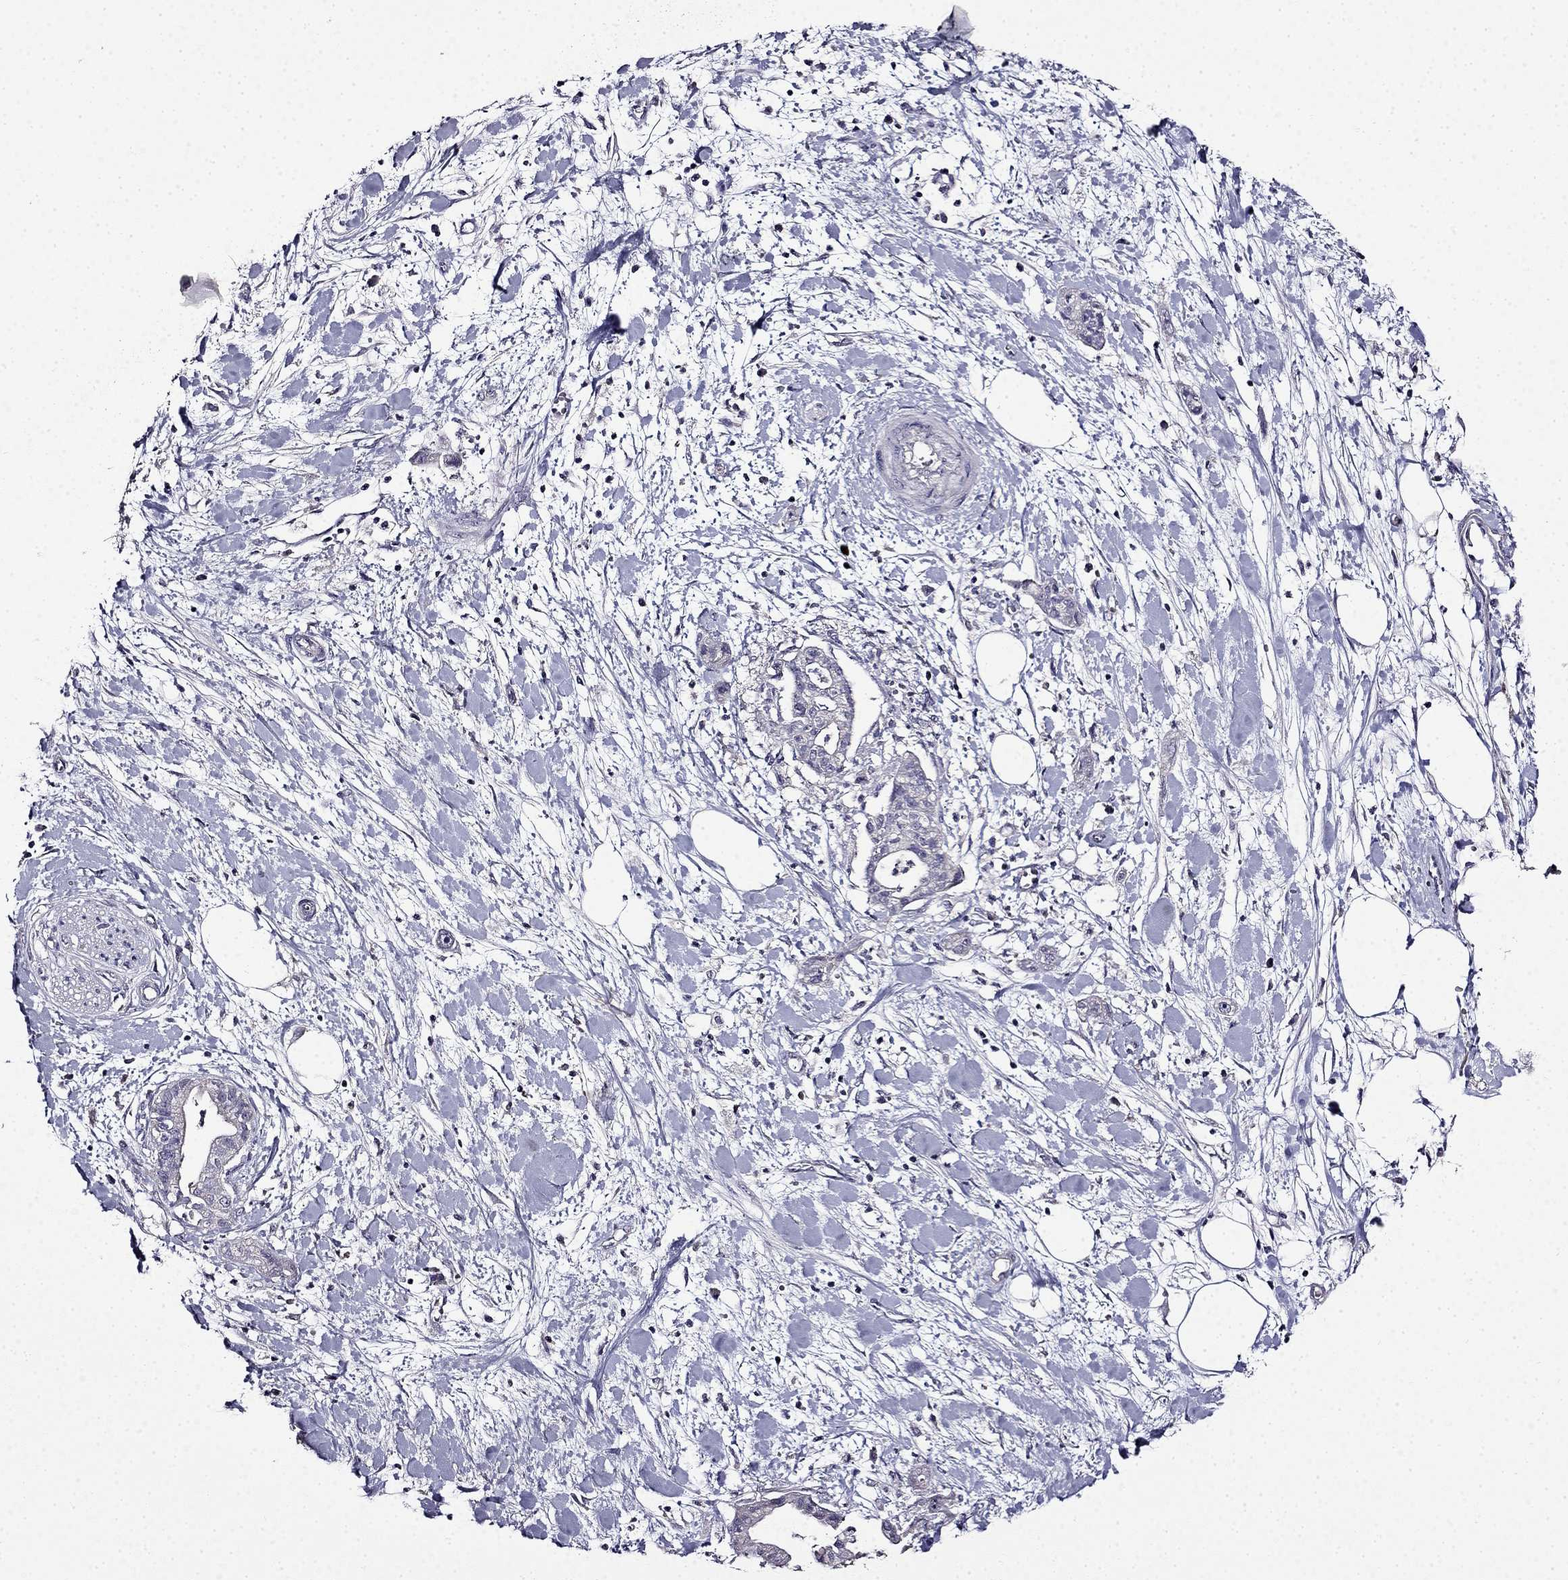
{"staining": {"intensity": "negative", "quantity": "none", "location": "none"}, "tissue": "pancreatic cancer", "cell_type": "Tumor cells", "image_type": "cancer", "snomed": [{"axis": "morphology", "description": "Normal tissue, NOS"}, {"axis": "morphology", "description": "Adenocarcinoma, NOS"}, {"axis": "topography", "description": "Lymph node"}, {"axis": "topography", "description": "Pancreas"}], "caption": "Immunohistochemical staining of adenocarcinoma (pancreatic) exhibits no significant staining in tumor cells.", "gene": "TMEM266", "patient": {"sex": "female", "age": 58}}